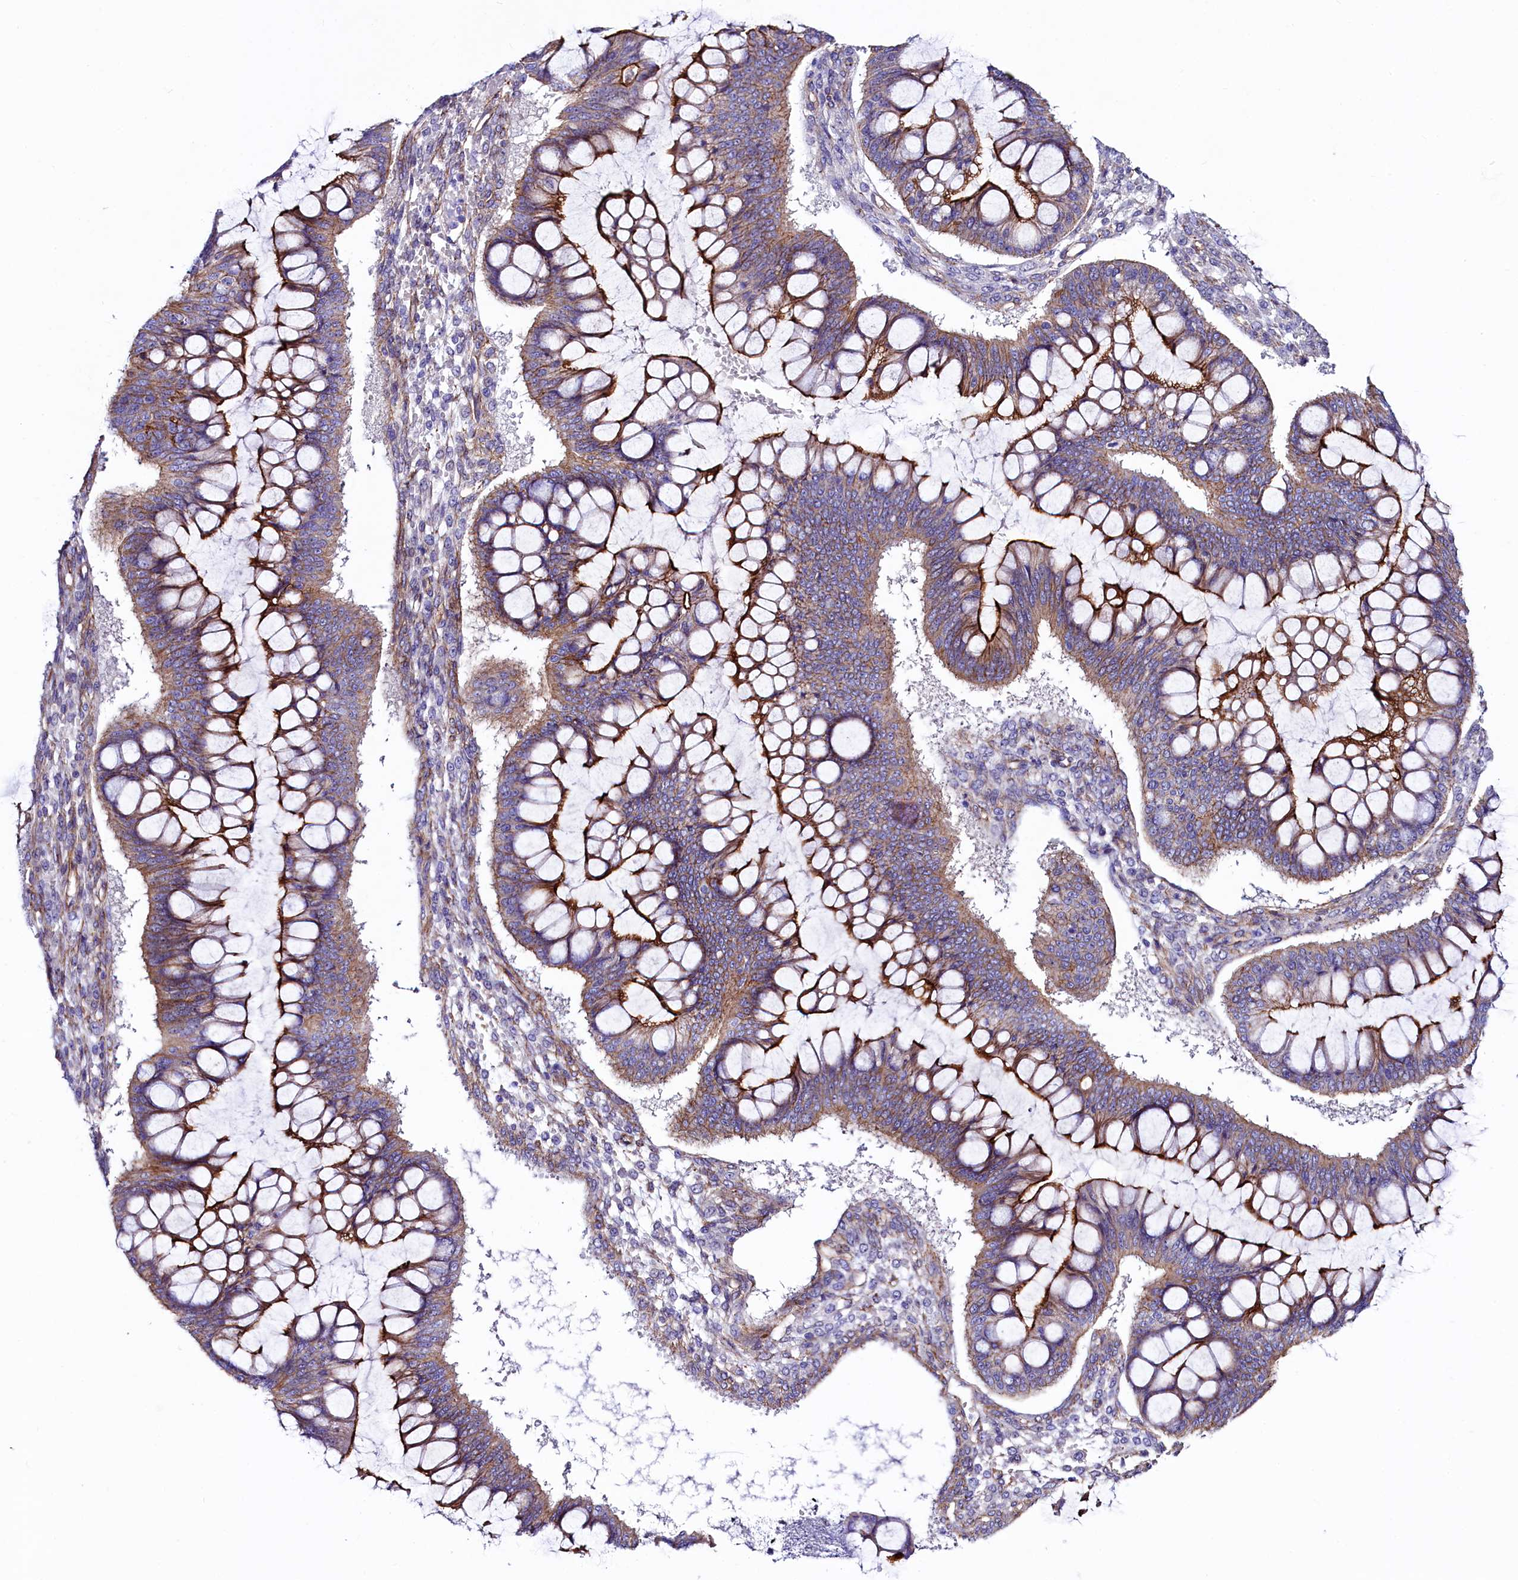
{"staining": {"intensity": "moderate", "quantity": ">75%", "location": "cytoplasmic/membranous"}, "tissue": "ovarian cancer", "cell_type": "Tumor cells", "image_type": "cancer", "snomed": [{"axis": "morphology", "description": "Cystadenocarcinoma, mucinous, NOS"}, {"axis": "topography", "description": "Ovary"}], "caption": "A photomicrograph of mucinous cystadenocarcinoma (ovarian) stained for a protein exhibits moderate cytoplasmic/membranous brown staining in tumor cells. (DAB (3,3'-diaminobenzidine) IHC with brightfield microscopy, high magnification).", "gene": "SLF1", "patient": {"sex": "female", "age": 73}}